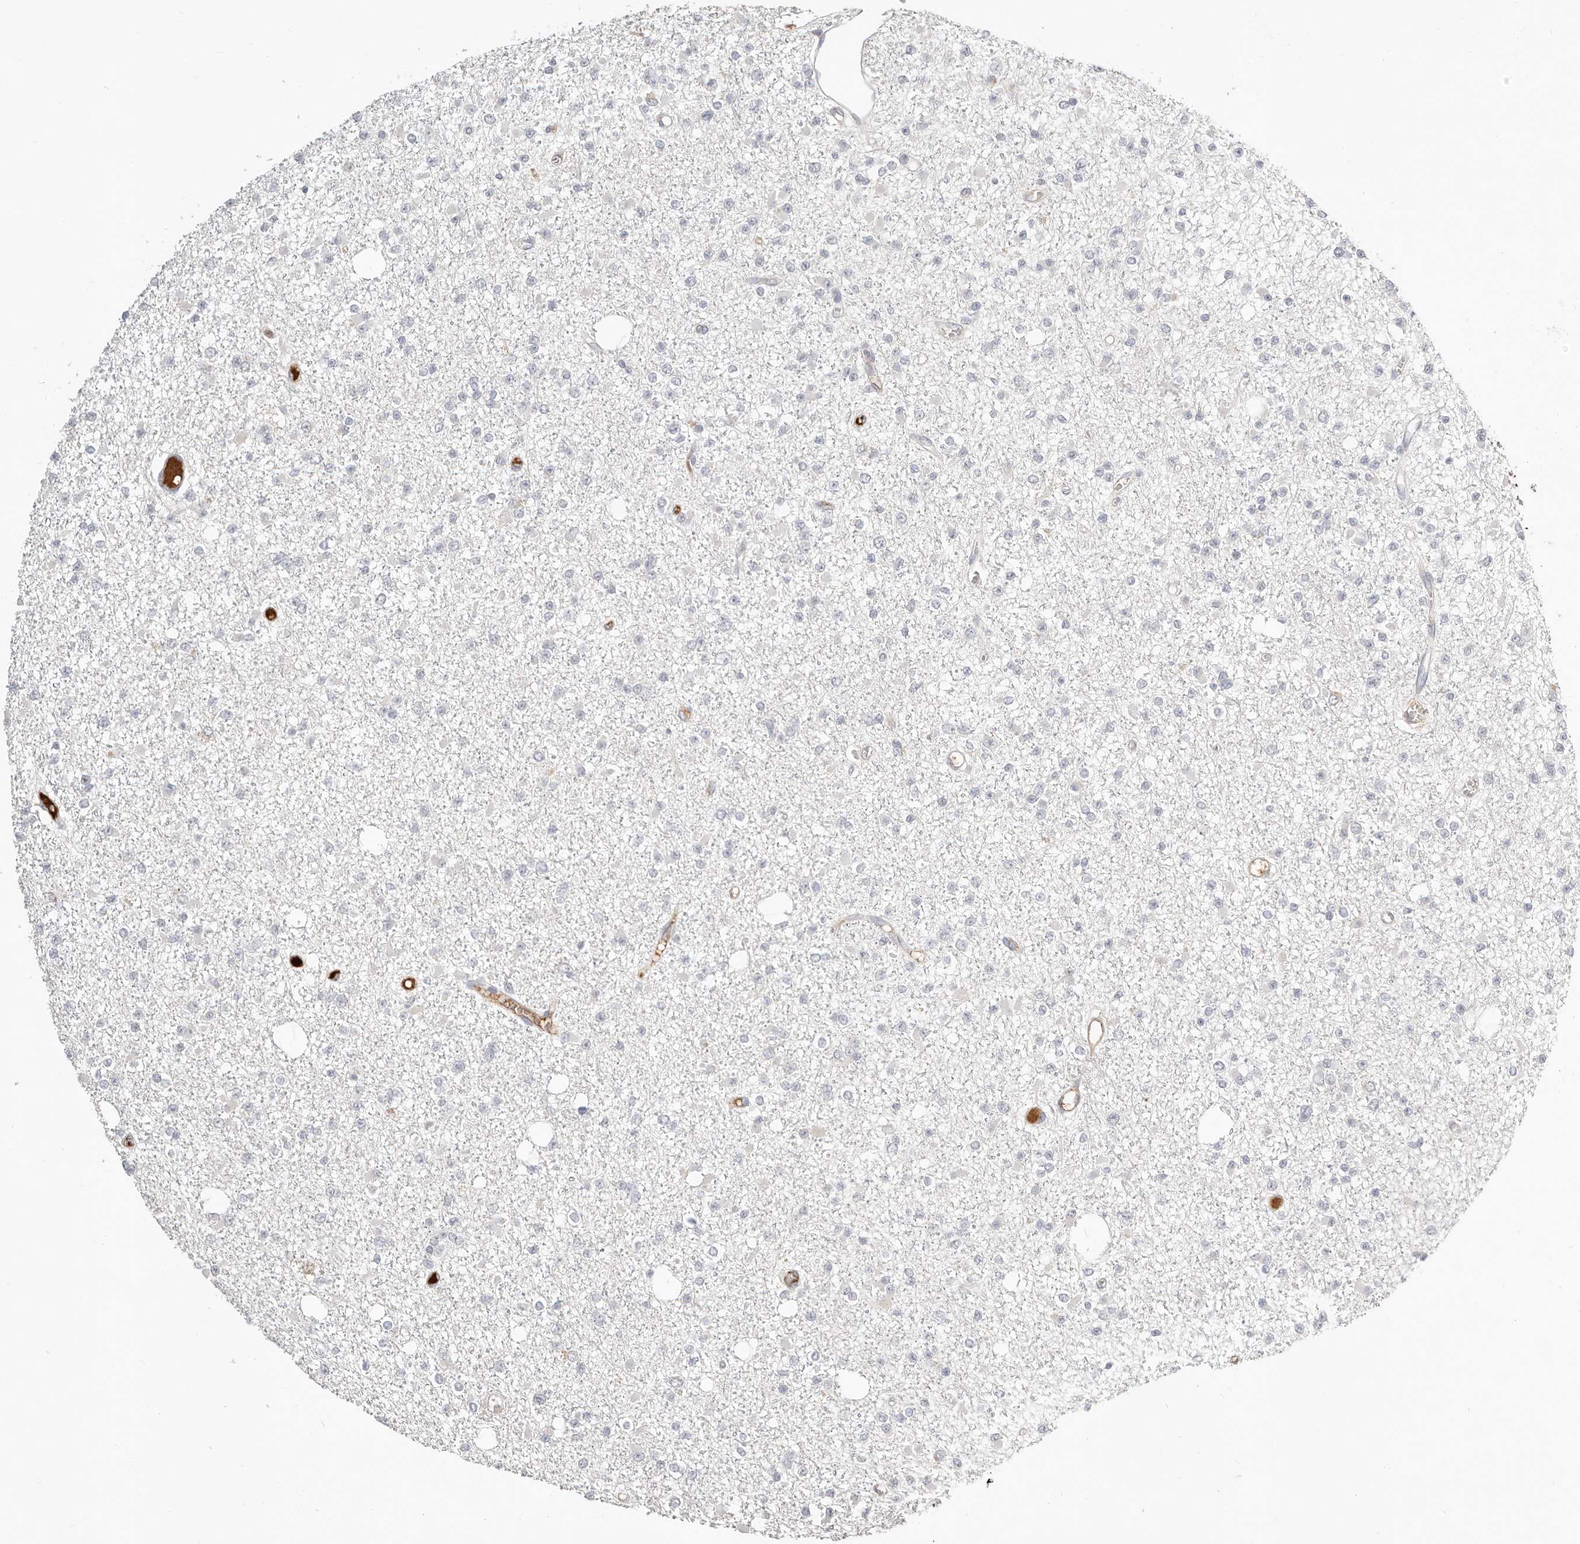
{"staining": {"intensity": "negative", "quantity": "none", "location": "none"}, "tissue": "glioma", "cell_type": "Tumor cells", "image_type": "cancer", "snomed": [{"axis": "morphology", "description": "Glioma, malignant, Low grade"}, {"axis": "topography", "description": "Brain"}], "caption": "Immunohistochemistry image of low-grade glioma (malignant) stained for a protein (brown), which demonstrates no staining in tumor cells.", "gene": "MTFR2", "patient": {"sex": "female", "age": 22}}